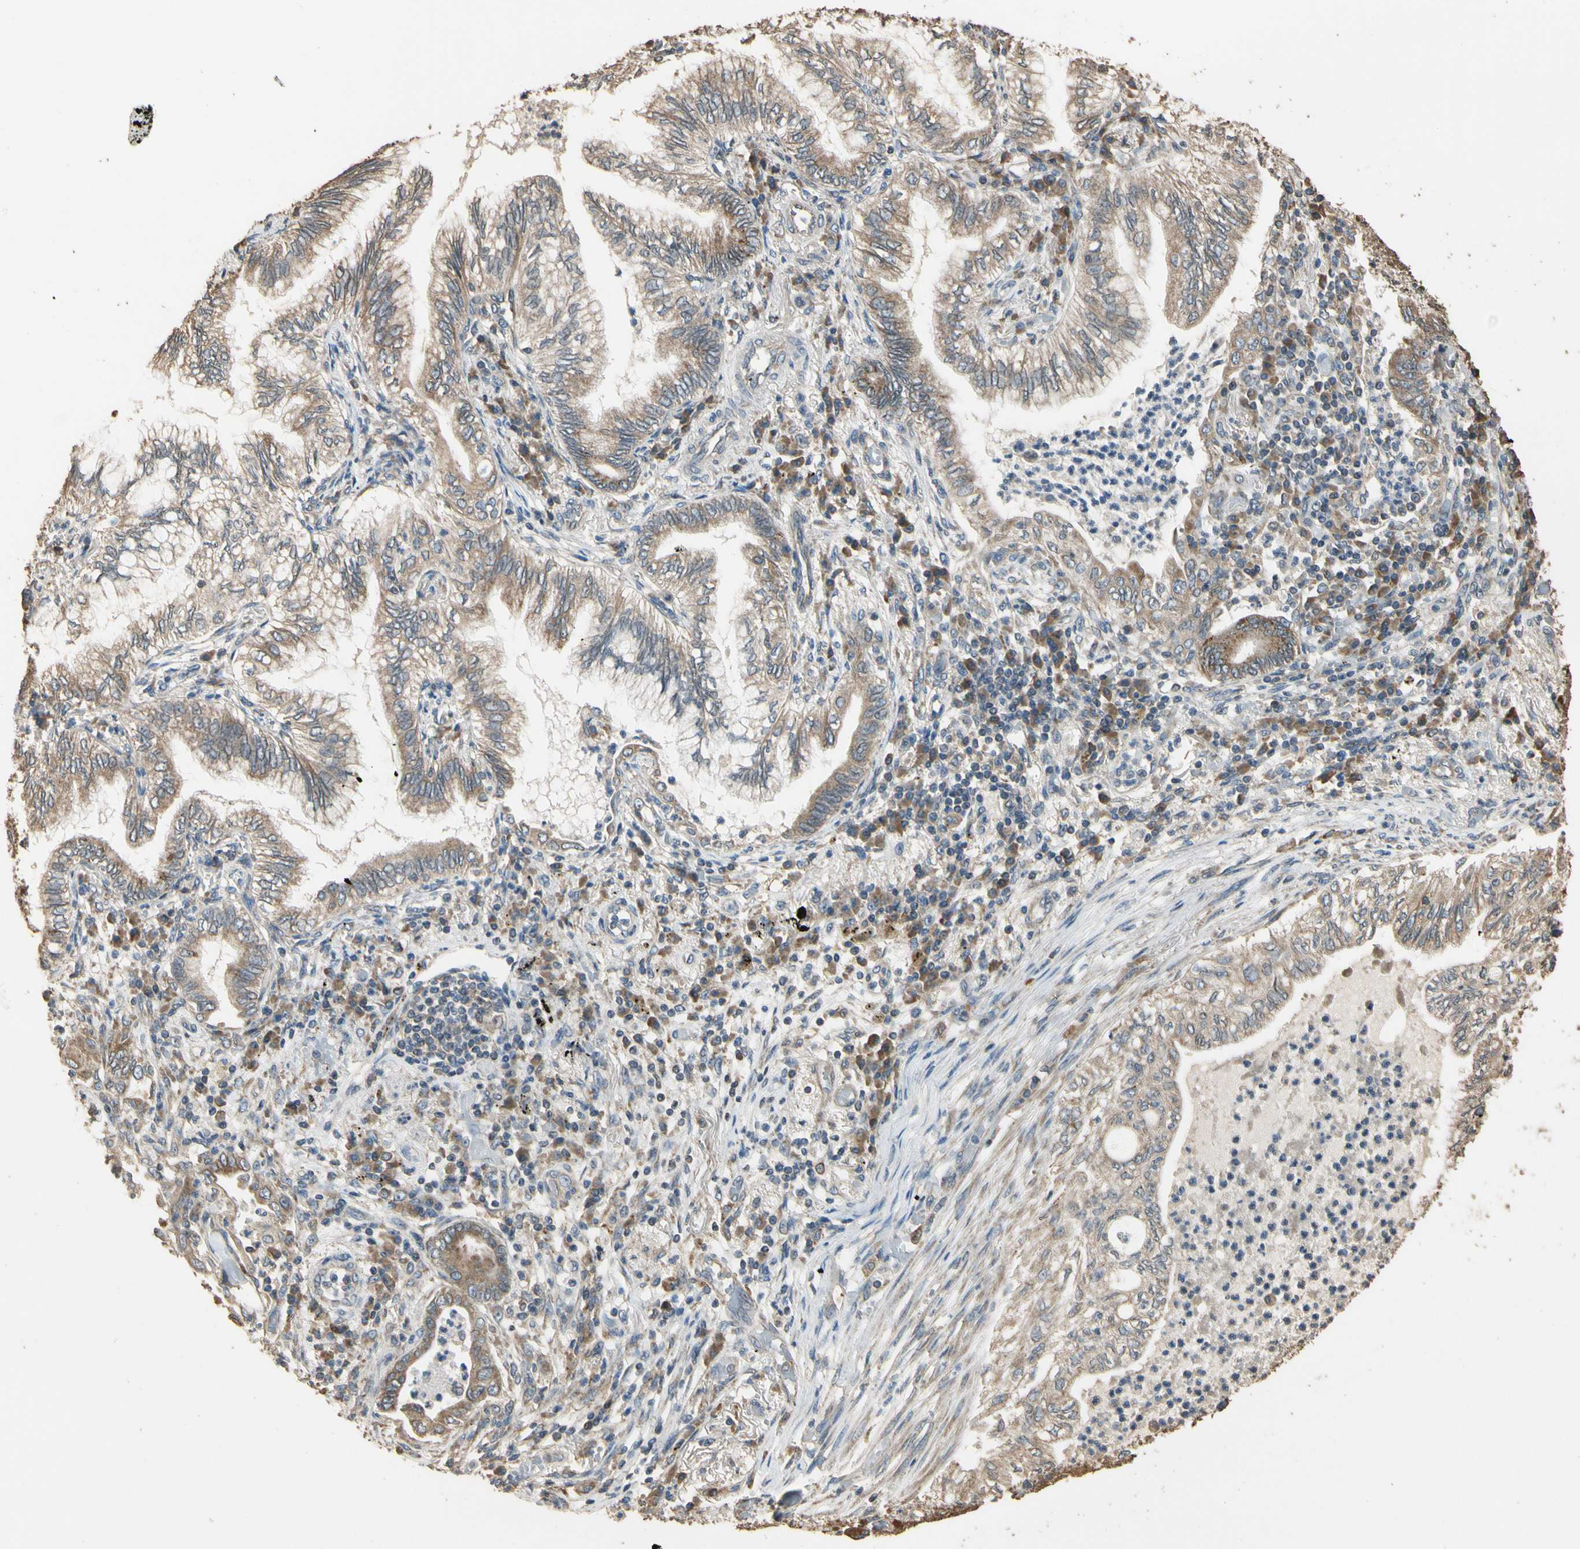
{"staining": {"intensity": "moderate", "quantity": ">75%", "location": "cytoplasmic/membranous"}, "tissue": "lung cancer", "cell_type": "Tumor cells", "image_type": "cancer", "snomed": [{"axis": "morphology", "description": "Normal tissue, NOS"}, {"axis": "morphology", "description": "Adenocarcinoma, NOS"}, {"axis": "topography", "description": "Bronchus"}, {"axis": "topography", "description": "Lung"}], "caption": "This image demonstrates lung cancer (adenocarcinoma) stained with immunohistochemistry (IHC) to label a protein in brown. The cytoplasmic/membranous of tumor cells show moderate positivity for the protein. Nuclei are counter-stained blue.", "gene": "STX18", "patient": {"sex": "female", "age": 70}}